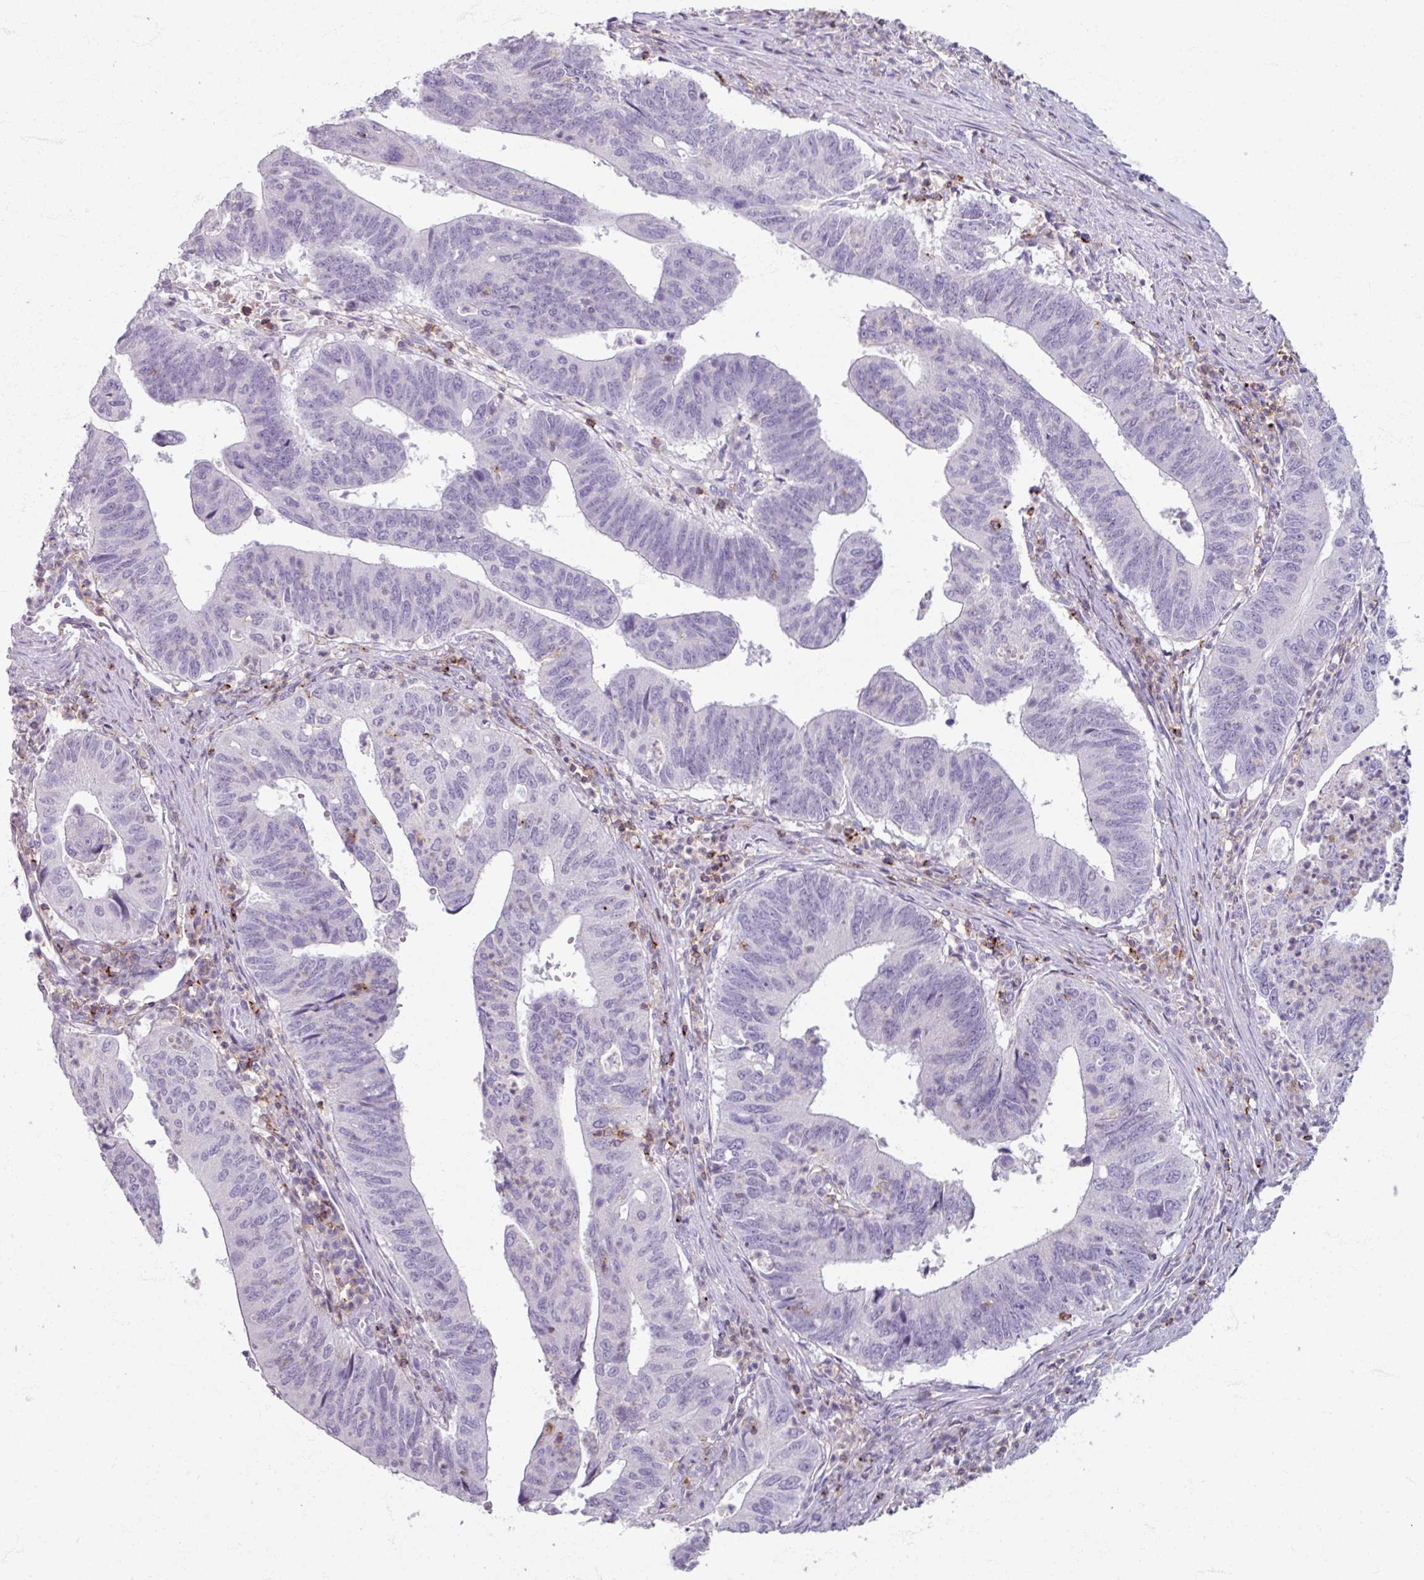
{"staining": {"intensity": "negative", "quantity": "none", "location": "none"}, "tissue": "stomach cancer", "cell_type": "Tumor cells", "image_type": "cancer", "snomed": [{"axis": "morphology", "description": "Adenocarcinoma, NOS"}, {"axis": "topography", "description": "Stomach"}], "caption": "High power microscopy photomicrograph of an immunohistochemistry histopathology image of adenocarcinoma (stomach), revealing no significant expression in tumor cells.", "gene": "PTPRC", "patient": {"sex": "male", "age": 59}}